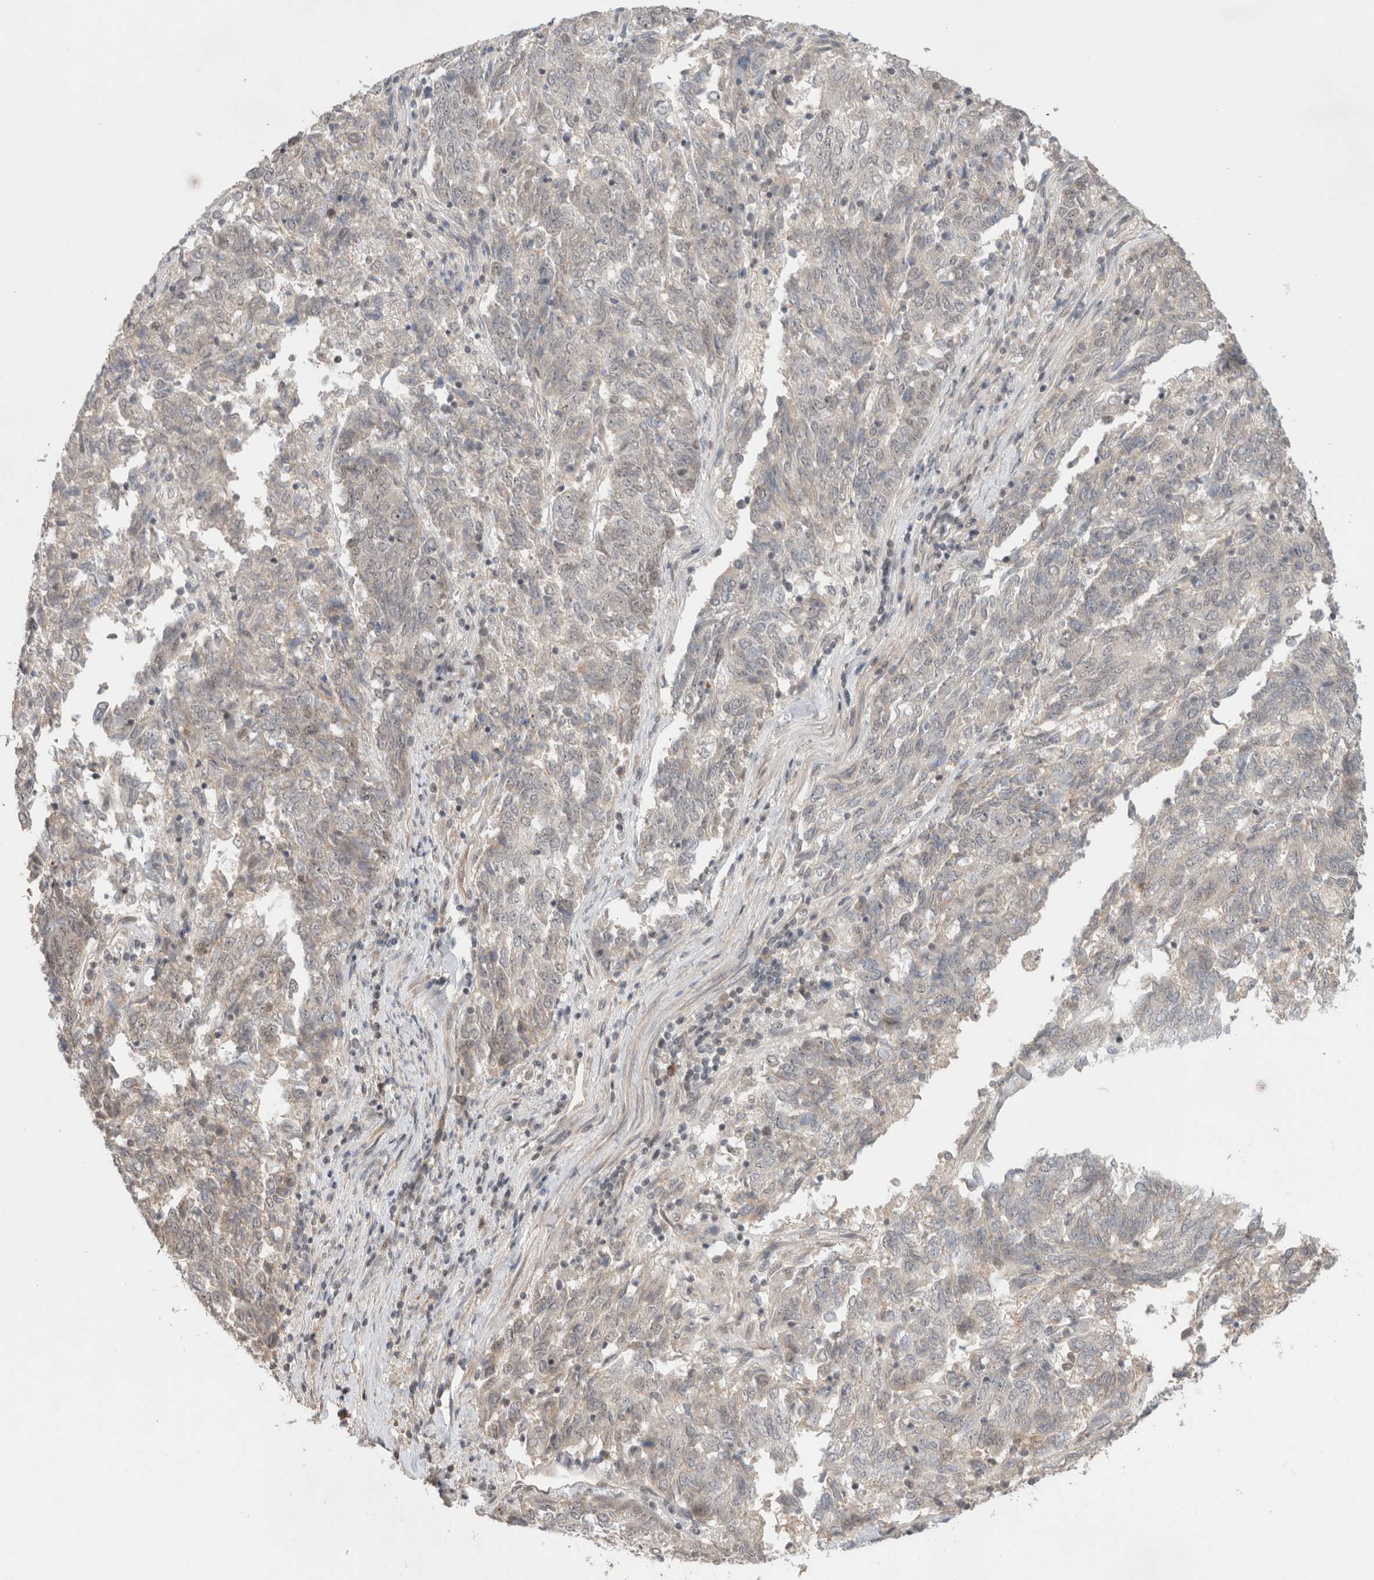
{"staining": {"intensity": "weak", "quantity": "<25%", "location": "cytoplasmic/membranous,nuclear"}, "tissue": "endometrial cancer", "cell_type": "Tumor cells", "image_type": "cancer", "snomed": [{"axis": "morphology", "description": "Adenocarcinoma, NOS"}, {"axis": "topography", "description": "Endometrium"}], "caption": "Histopathology image shows no significant protein expression in tumor cells of endometrial cancer.", "gene": "SYDE2", "patient": {"sex": "female", "age": 80}}